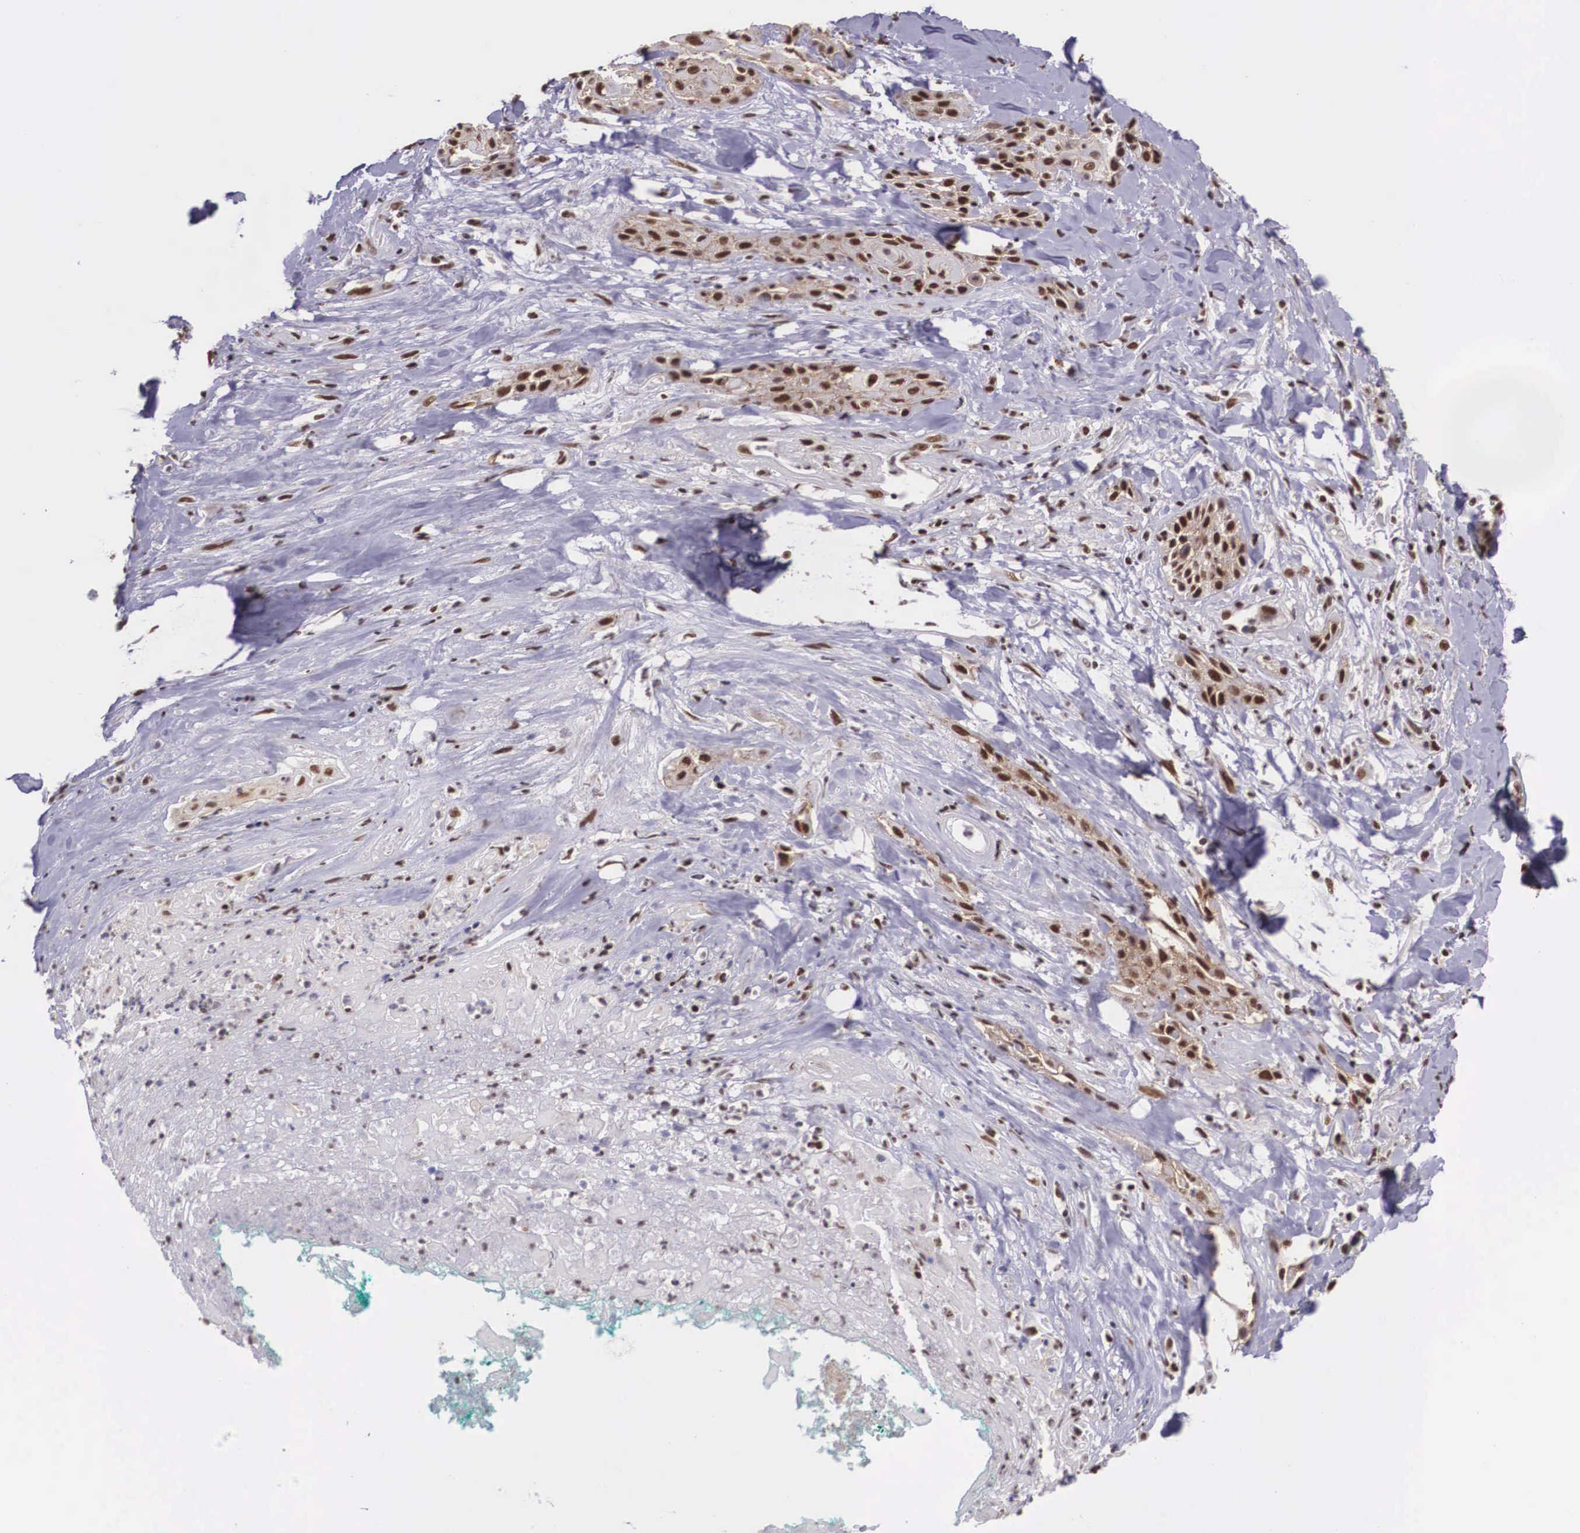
{"staining": {"intensity": "strong", "quantity": ">75%", "location": "cytoplasmic/membranous,nuclear"}, "tissue": "skin cancer", "cell_type": "Tumor cells", "image_type": "cancer", "snomed": [{"axis": "morphology", "description": "Squamous cell carcinoma, NOS"}, {"axis": "topography", "description": "Skin"}, {"axis": "topography", "description": "Anal"}], "caption": "Protein expression analysis of human skin cancer reveals strong cytoplasmic/membranous and nuclear expression in about >75% of tumor cells. Ihc stains the protein of interest in brown and the nuclei are stained blue.", "gene": "POLR2F", "patient": {"sex": "male", "age": 64}}